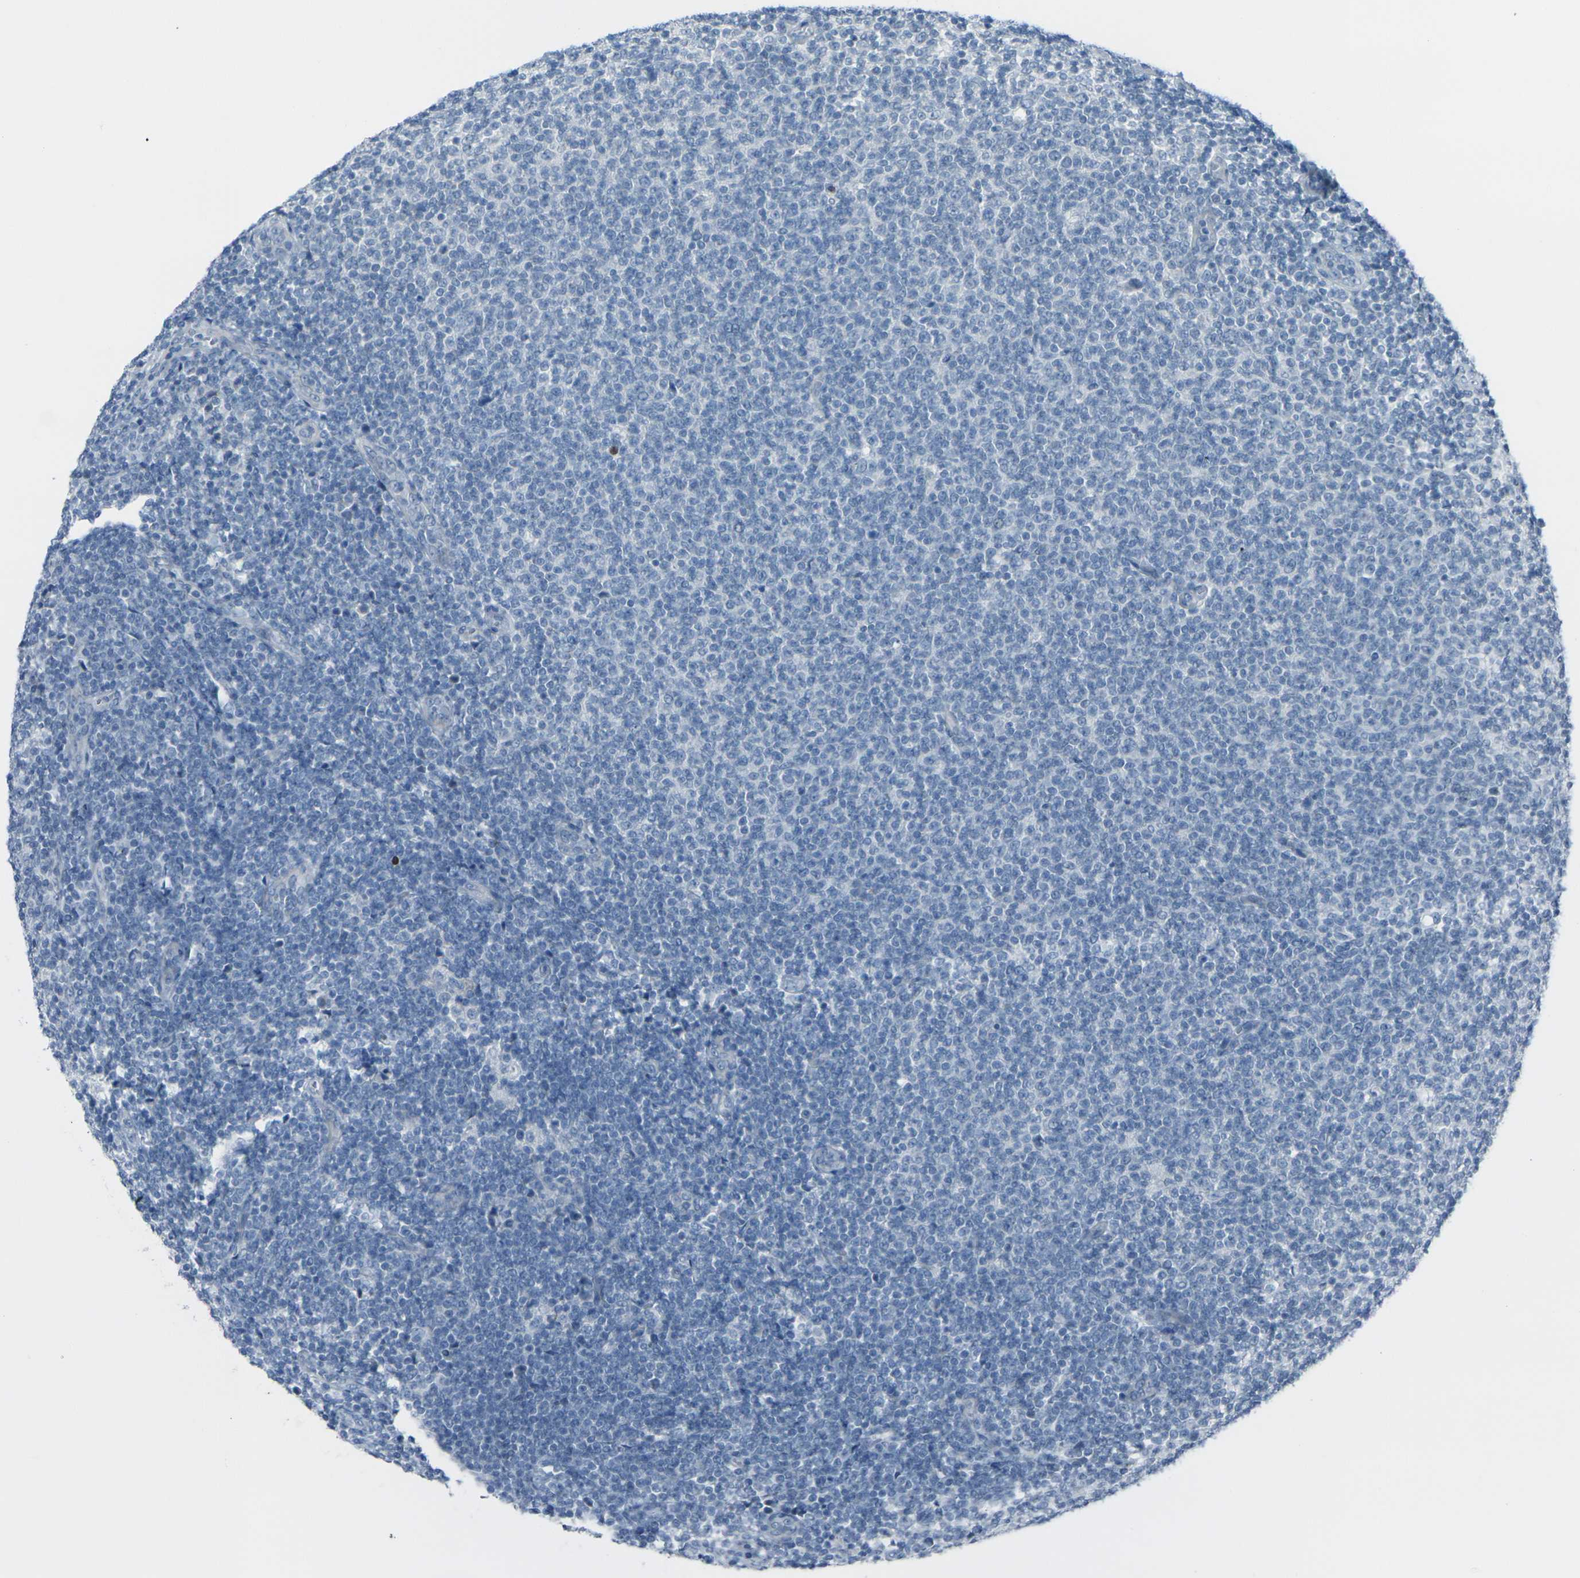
{"staining": {"intensity": "negative", "quantity": "none", "location": "none"}, "tissue": "lymphoma", "cell_type": "Tumor cells", "image_type": "cancer", "snomed": [{"axis": "morphology", "description": "Malignant lymphoma, non-Hodgkin's type, Low grade"}, {"axis": "topography", "description": "Lymph node"}], "caption": "Immunohistochemistry of human malignant lymphoma, non-Hodgkin's type (low-grade) shows no positivity in tumor cells. (Immunohistochemistry, brightfield microscopy, high magnification).", "gene": "ANKRD46", "patient": {"sex": "male", "age": 66}}